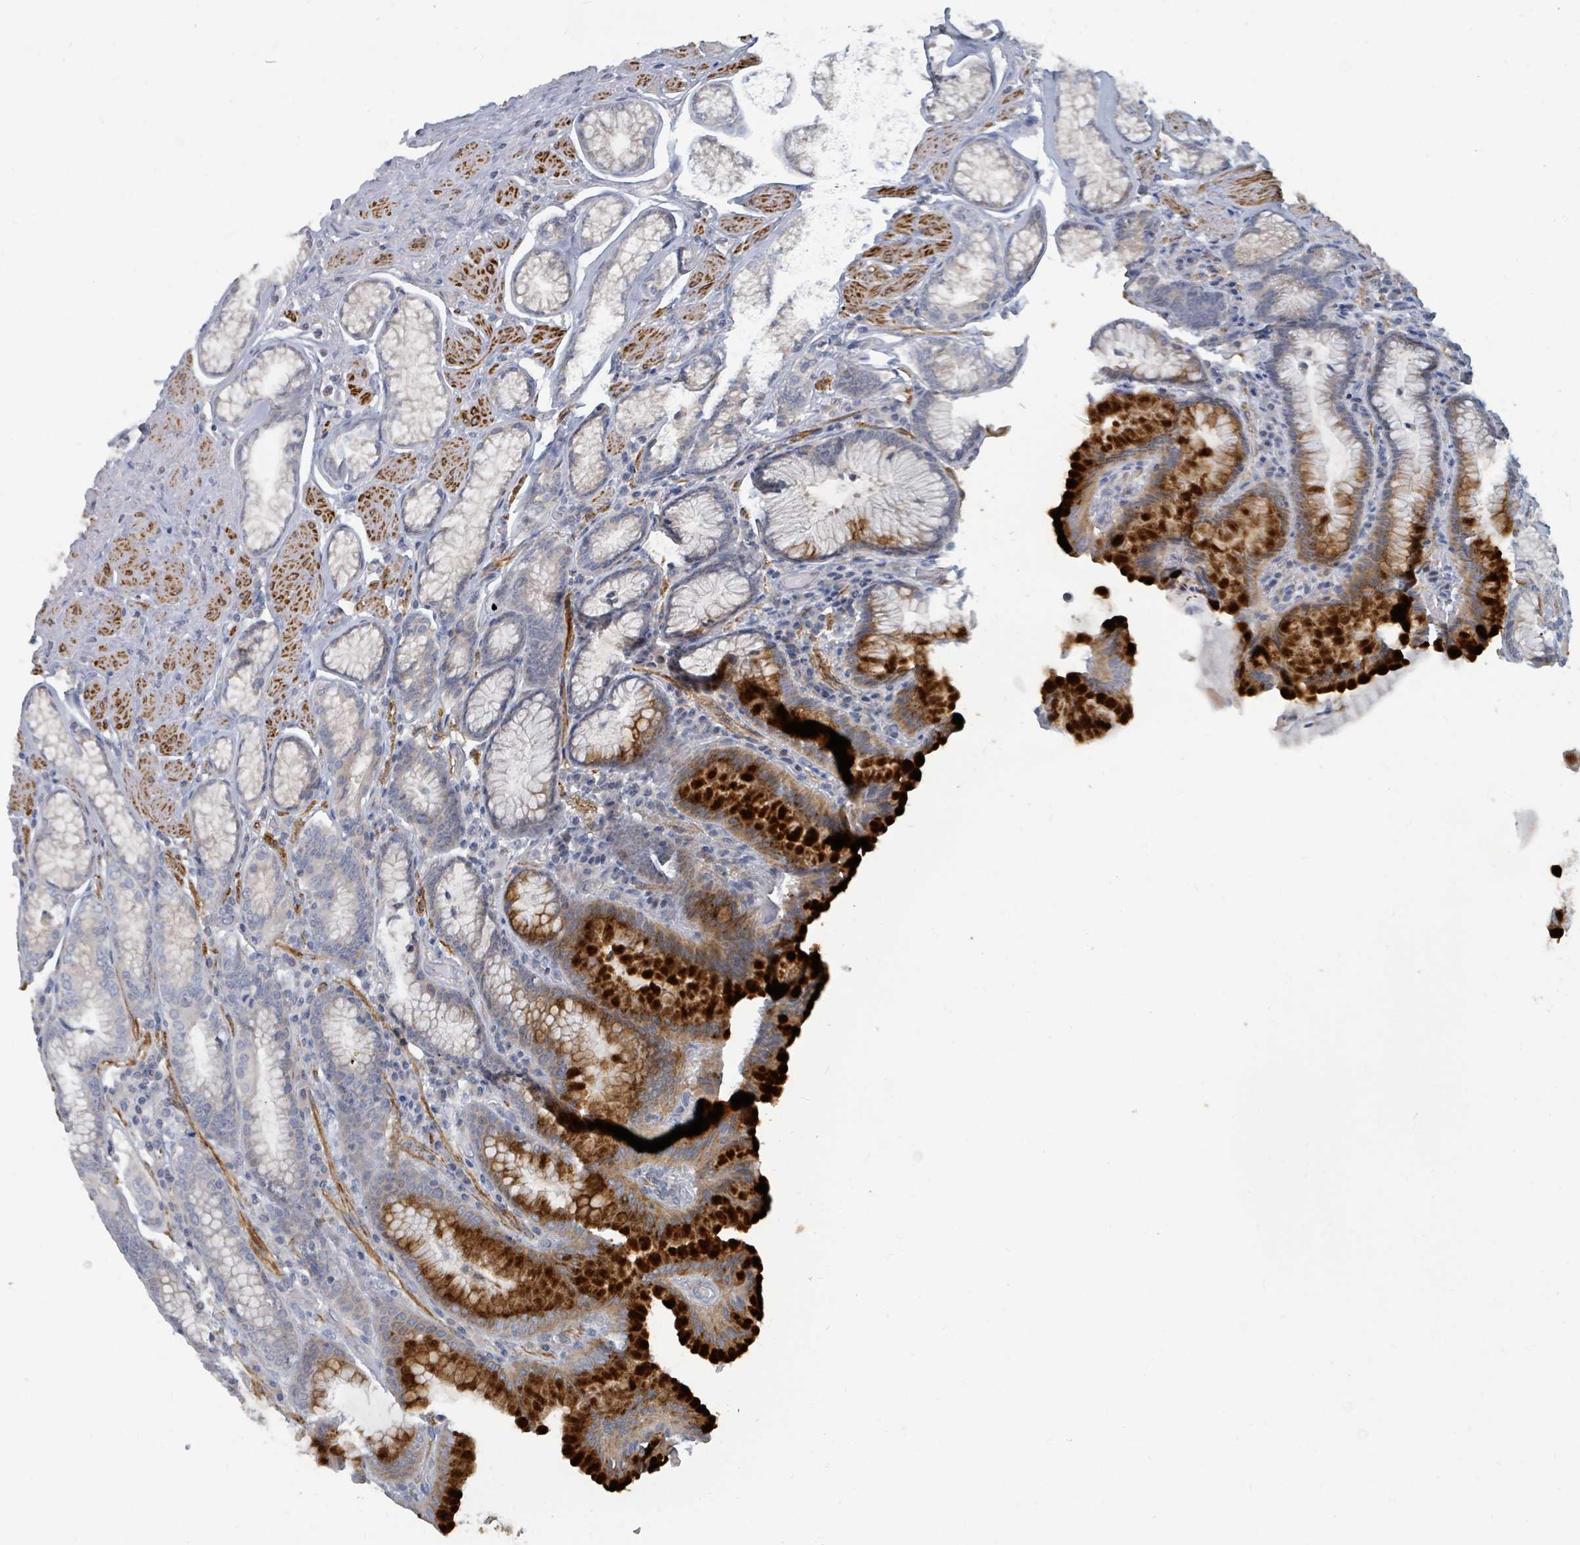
{"staining": {"intensity": "strong", "quantity": "25%-75%", "location": "cytoplasmic/membranous"}, "tissue": "stomach", "cell_type": "Glandular cells", "image_type": "normal", "snomed": [{"axis": "morphology", "description": "Normal tissue, NOS"}, {"axis": "topography", "description": "Stomach, upper"}, {"axis": "topography", "description": "Stomach, lower"}], "caption": "DAB (3,3'-diaminobenzidine) immunohistochemical staining of unremarkable human stomach exhibits strong cytoplasmic/membranous protein positivity in approximately 25%-75% of glandular cells.", "gene": "ARGFX", "patient": {"sex": "female", "age": 76}}